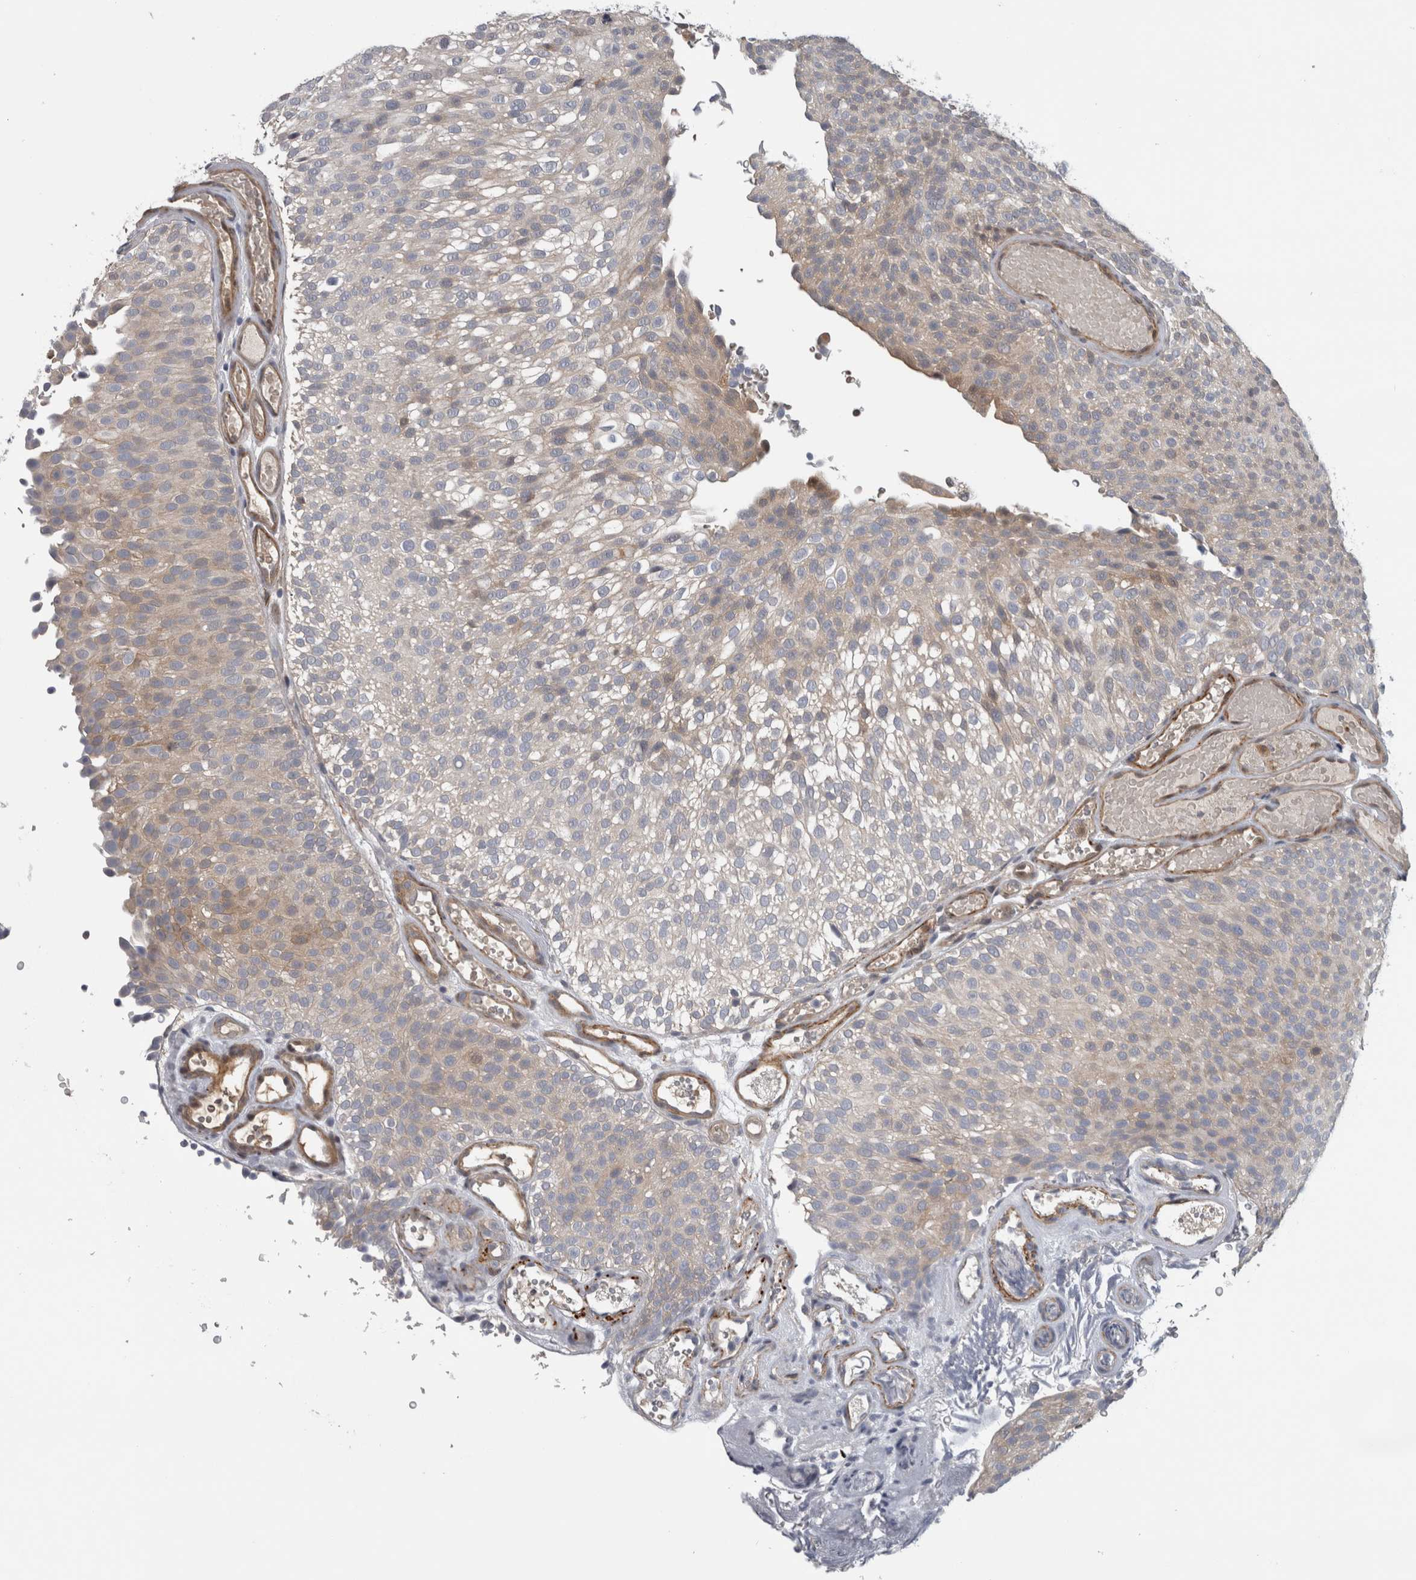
{"staining": {"intensity": "weak", "quantity": "<25%", "location": "cytoplasmic/membranous"}, "tissue": "urothelial cancer", "cell_type": "Tumor cells", "image_type": "cancer", "snomed": [{"axis": "morphology", "description": "Urothelial carcinoma, Low grade"}, {"axis": "topography", "description": "Urinary bladder"}], "caption": "An immunohistochemistry histopathology image of urothelial cancer is shown. There is no staining in tumor cells of urothelial cancer.", "gene": "NAPRT", "patient": {"sex": "male", "age": 78}}